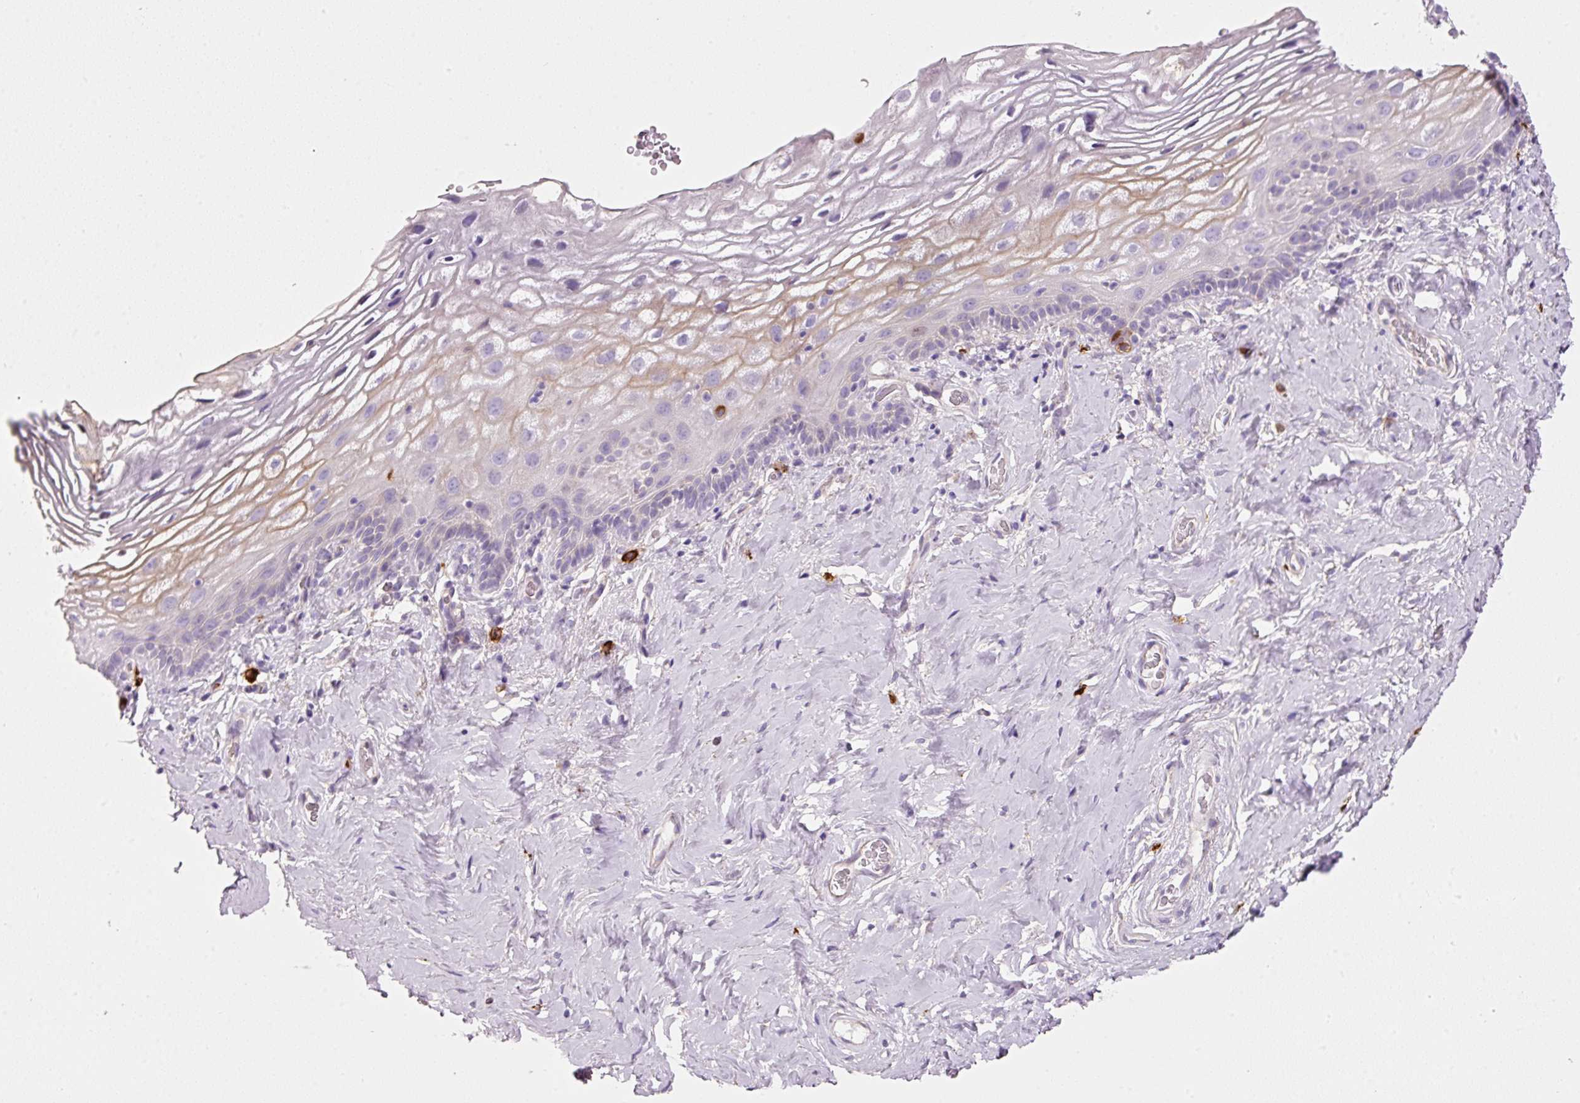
{"staining": {"intensity": "moderate", "quantity": "<25%", "location": "cytoplasmic/membranous"}, "tissue": "vagina", "cell_type": "Squamous epithelial cells", "image_type": "normal", "snomed": [{"axis": "morphology", "description": "Normal tissue, NOS"}, {"axis": "morphology", "description": "Adenocarcinoma, NOS"}, {"axis": "topography", "description": "Rectum"}, {"axis": "topography", "description": "Vagina"}, {"axis": "topography", "description": "Peripheral nerve tissue"}], "caption": "This photomicrograph exhibits immunohistochemistry staining of normal human vagina, with low moderate cytoplasmic/membranous expression in about <25% of squamous epithelial cells.", "gene": "TMC8", "patient": {"sex": "female", "age": 71}}